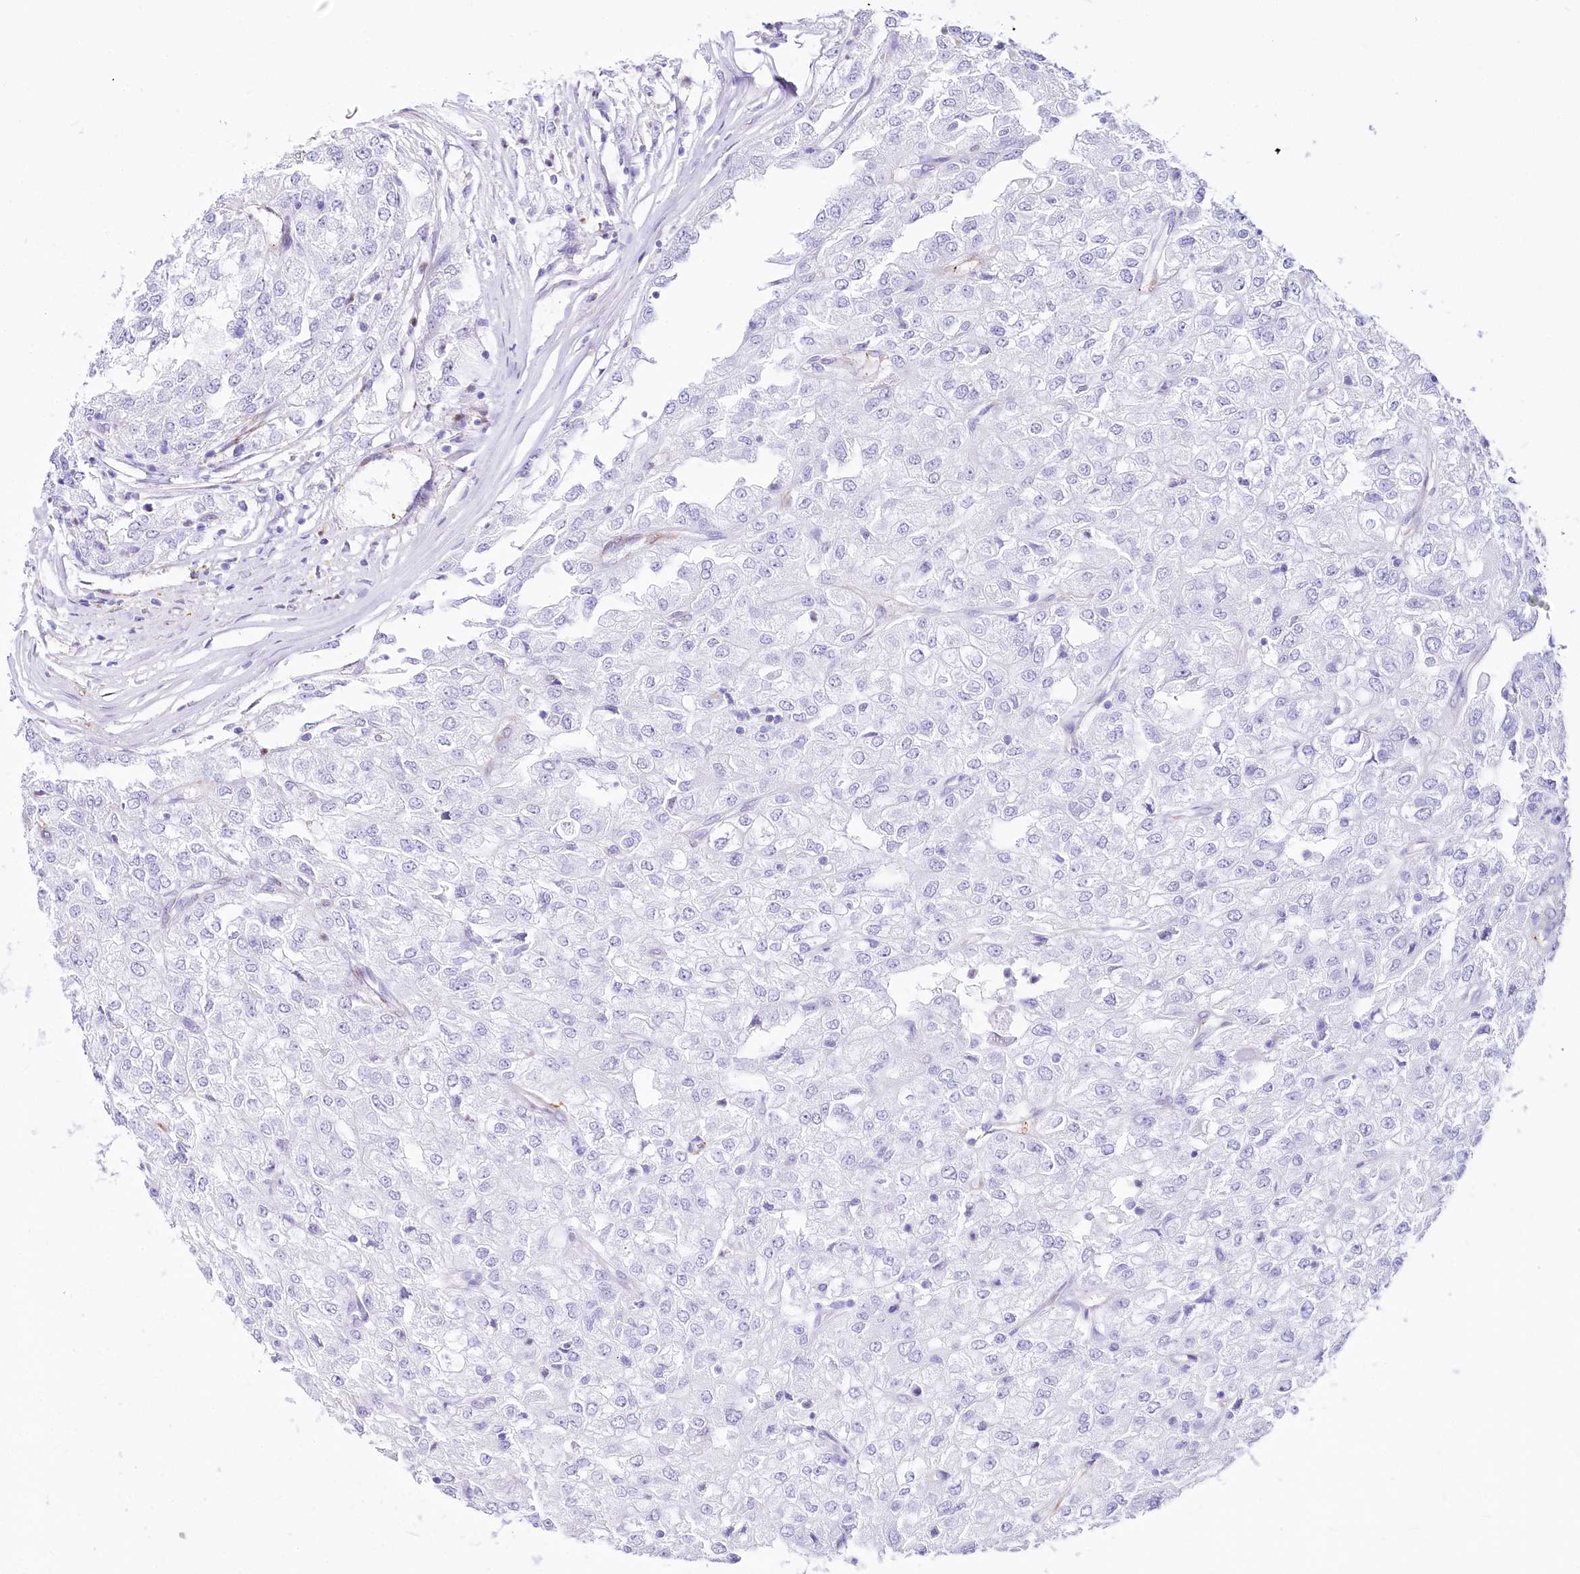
{"staining": {"intensity": "negative", "quantity": "none", "location": "none"}, "tissue": "renal cancer", "cell_type": "Tumor cells", "image_type": "cancer", "snomed": [{"axis": "morphology", "description": "Adenocarcinoma, NOS"}, {"axis": "topography", "description": "Kidney"}], "caption": "Immunohistochemistry micrograph of human renal cancer stained for a protein (brown), which demonstrates no expression in tumor cells.", "gene": "PTMS", "patient": {"sex": "female", "age": 54}}